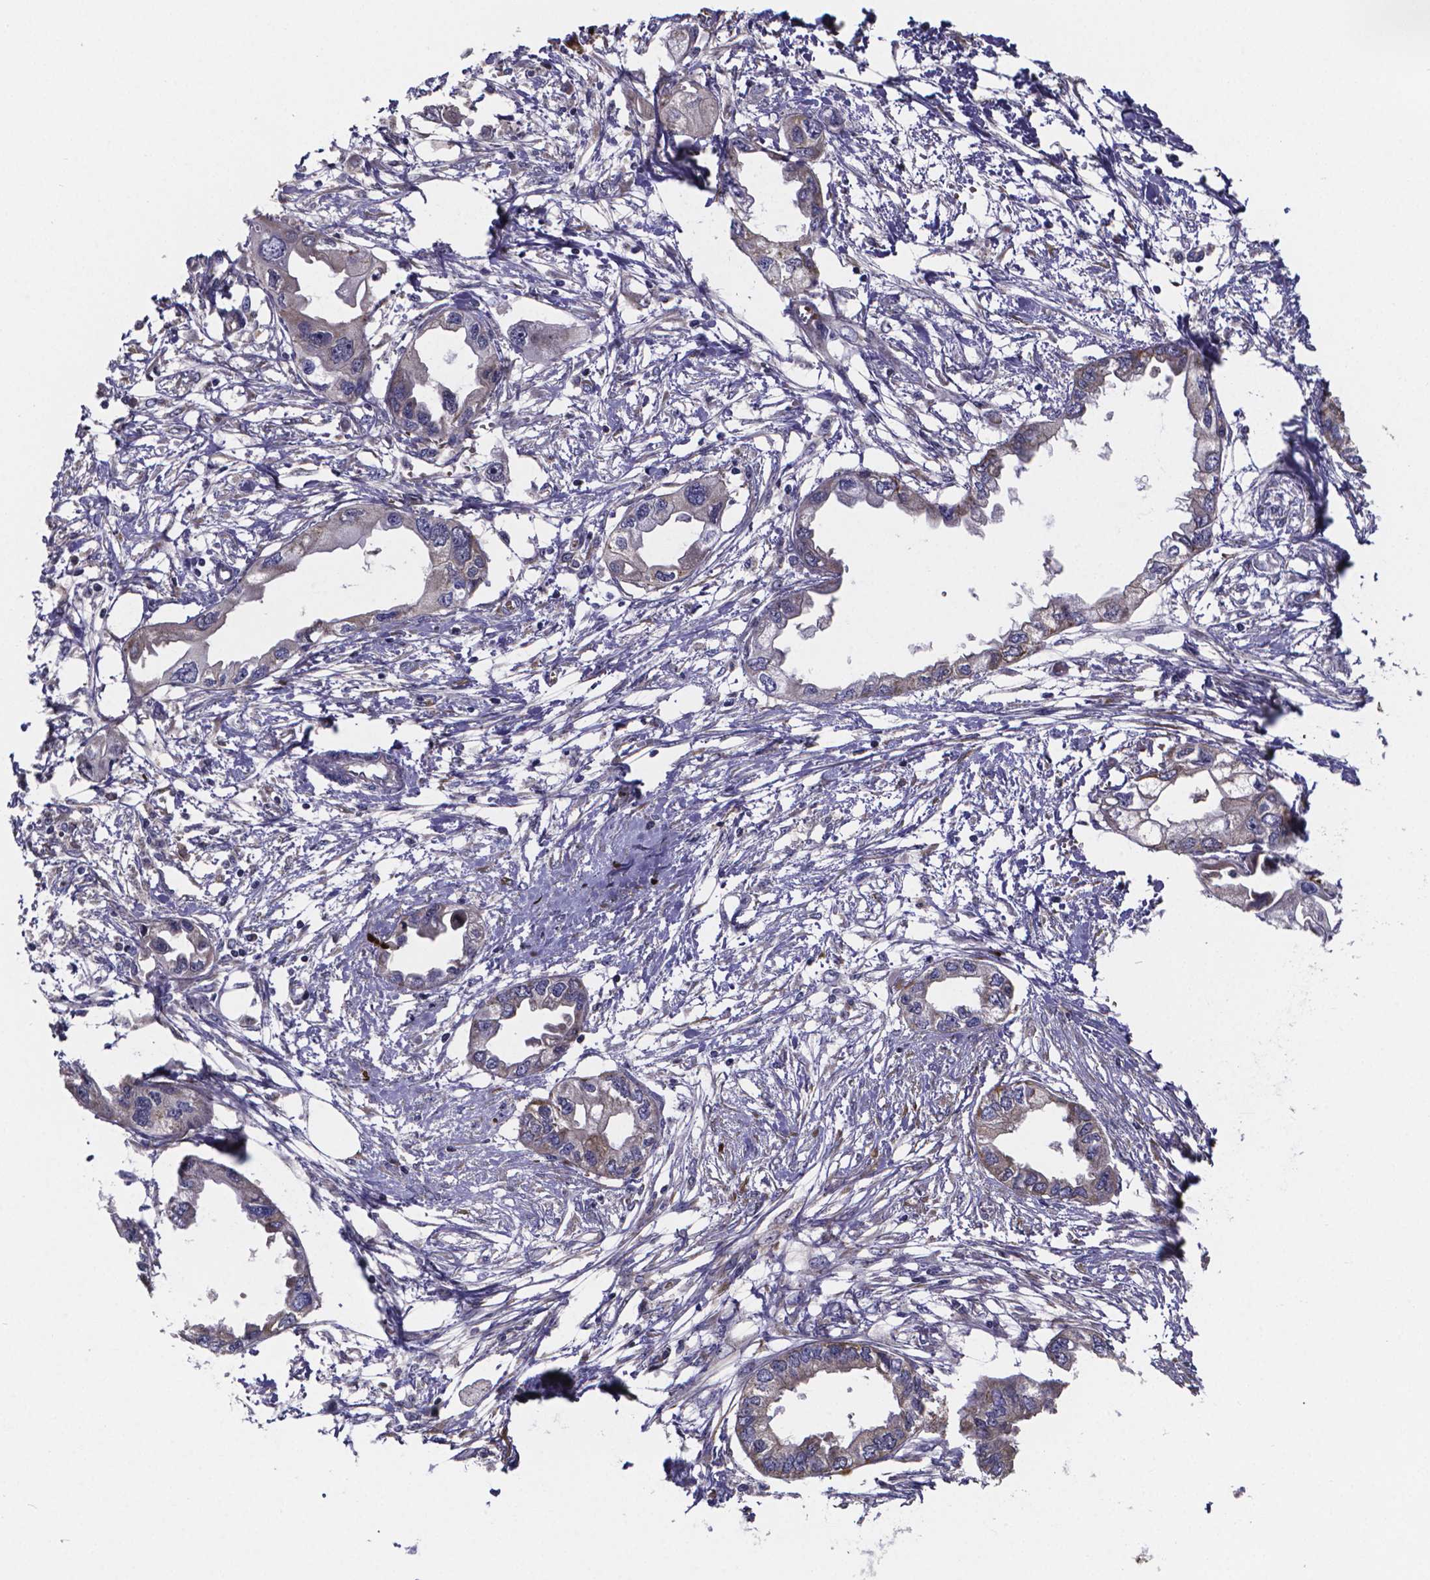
{"staining": {"intensity": "weak", "quantity": "<25%", "location": "cytoplasmic/membranous"}, "tissue": "endometrial cancer", "cell_type": "Tumor cells", "image_type": "cancer", "snomed": [{"axis": "morphology", "description": "Adenocarcinoma, NOS"}, {"axis": "morphology", "description": "Adenocarcinoma, metastatic, NOS"}, {"axis": "topography", "description": "Adipose tissue"}, {"axis": "topography", "description": "Endometrium"}], "caption": "The image displays no significant expression in tumor cells of endometrial metastatic adenocarcinoma.", "gene": "SFRP4", "patient": {"sex": "female", "age": 67}}